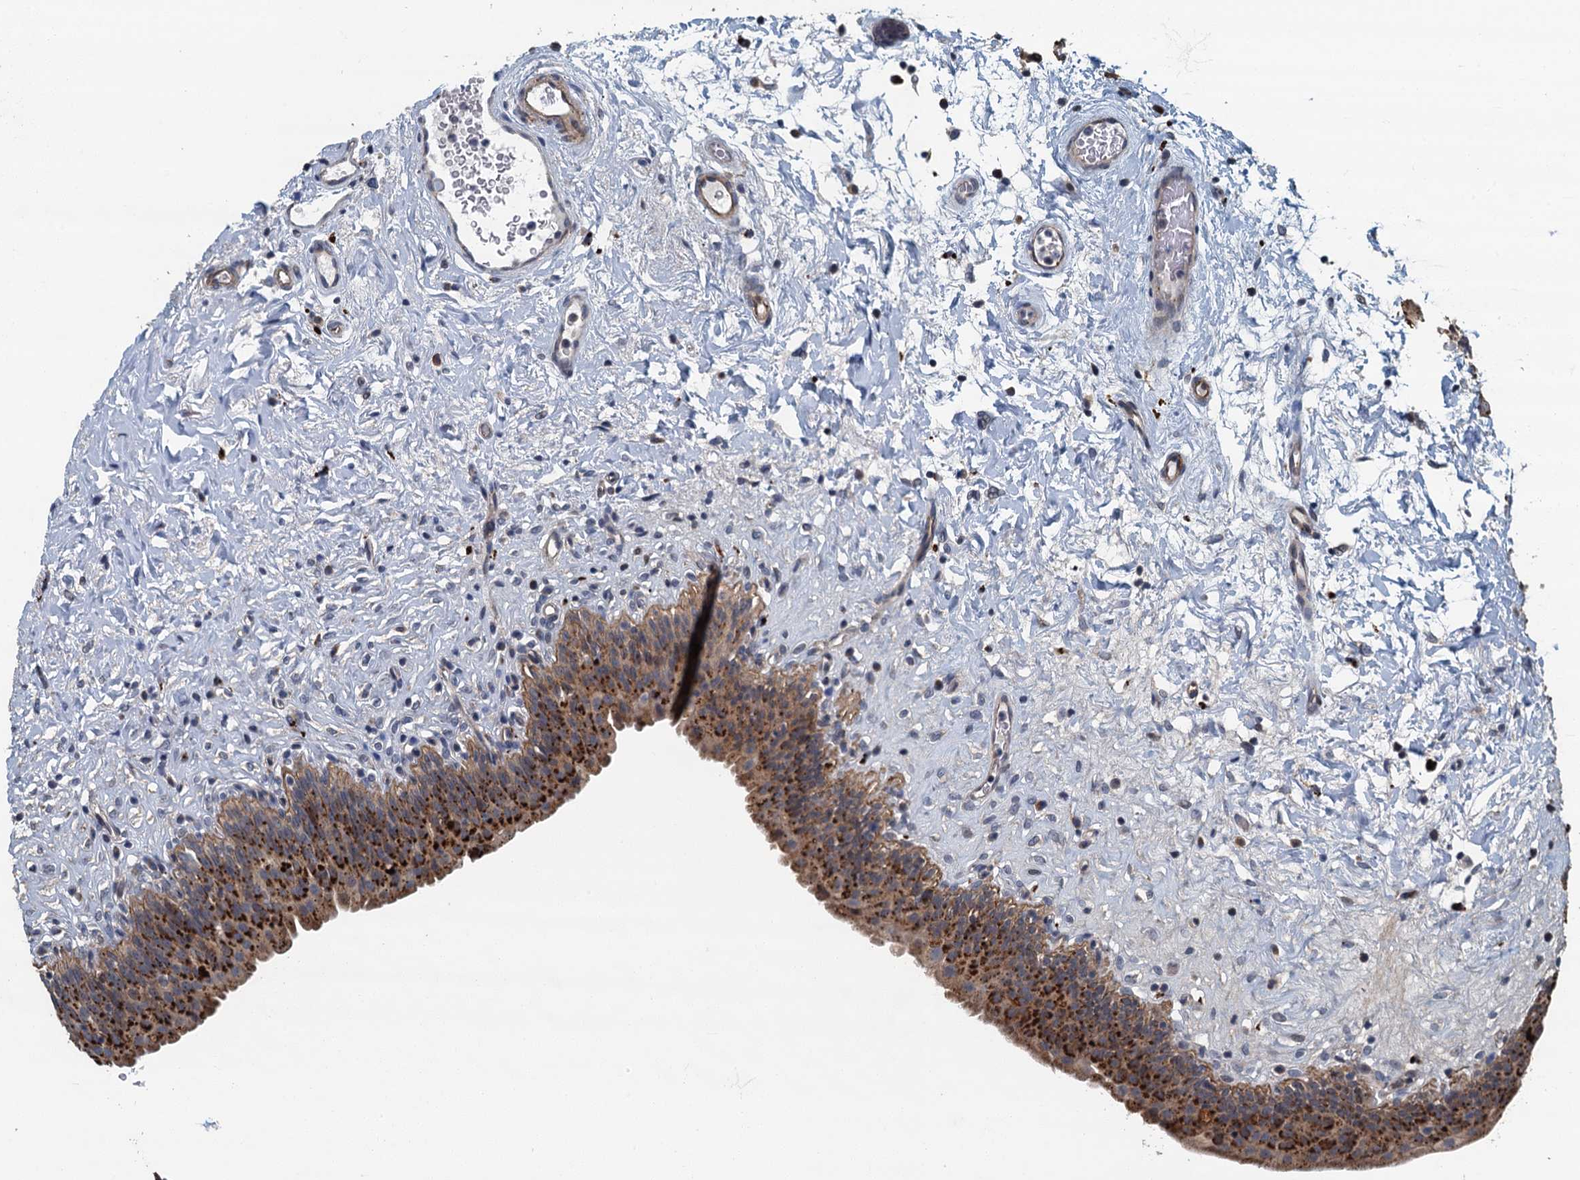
{"staining": {"intensity": "strong", "quantity": ">75%", "location": "cytoplasmic/membranous"}, "tissue": "urinary bladder", "cell_type": "Urothelial cells", "image_type": "normal", "snomed": [{"axis": "morphology", "description": "Normal tissue, NOS"}, {"axis": "topography", "description": "Urinary bladder"}], "caption": "Urothelial cells reveal strong cytoplasmic/membranous staining in about >75% of cells in benign urinary bladder.", "gene": "AGRN", "patient": {"sex": "male", "age": 83}}